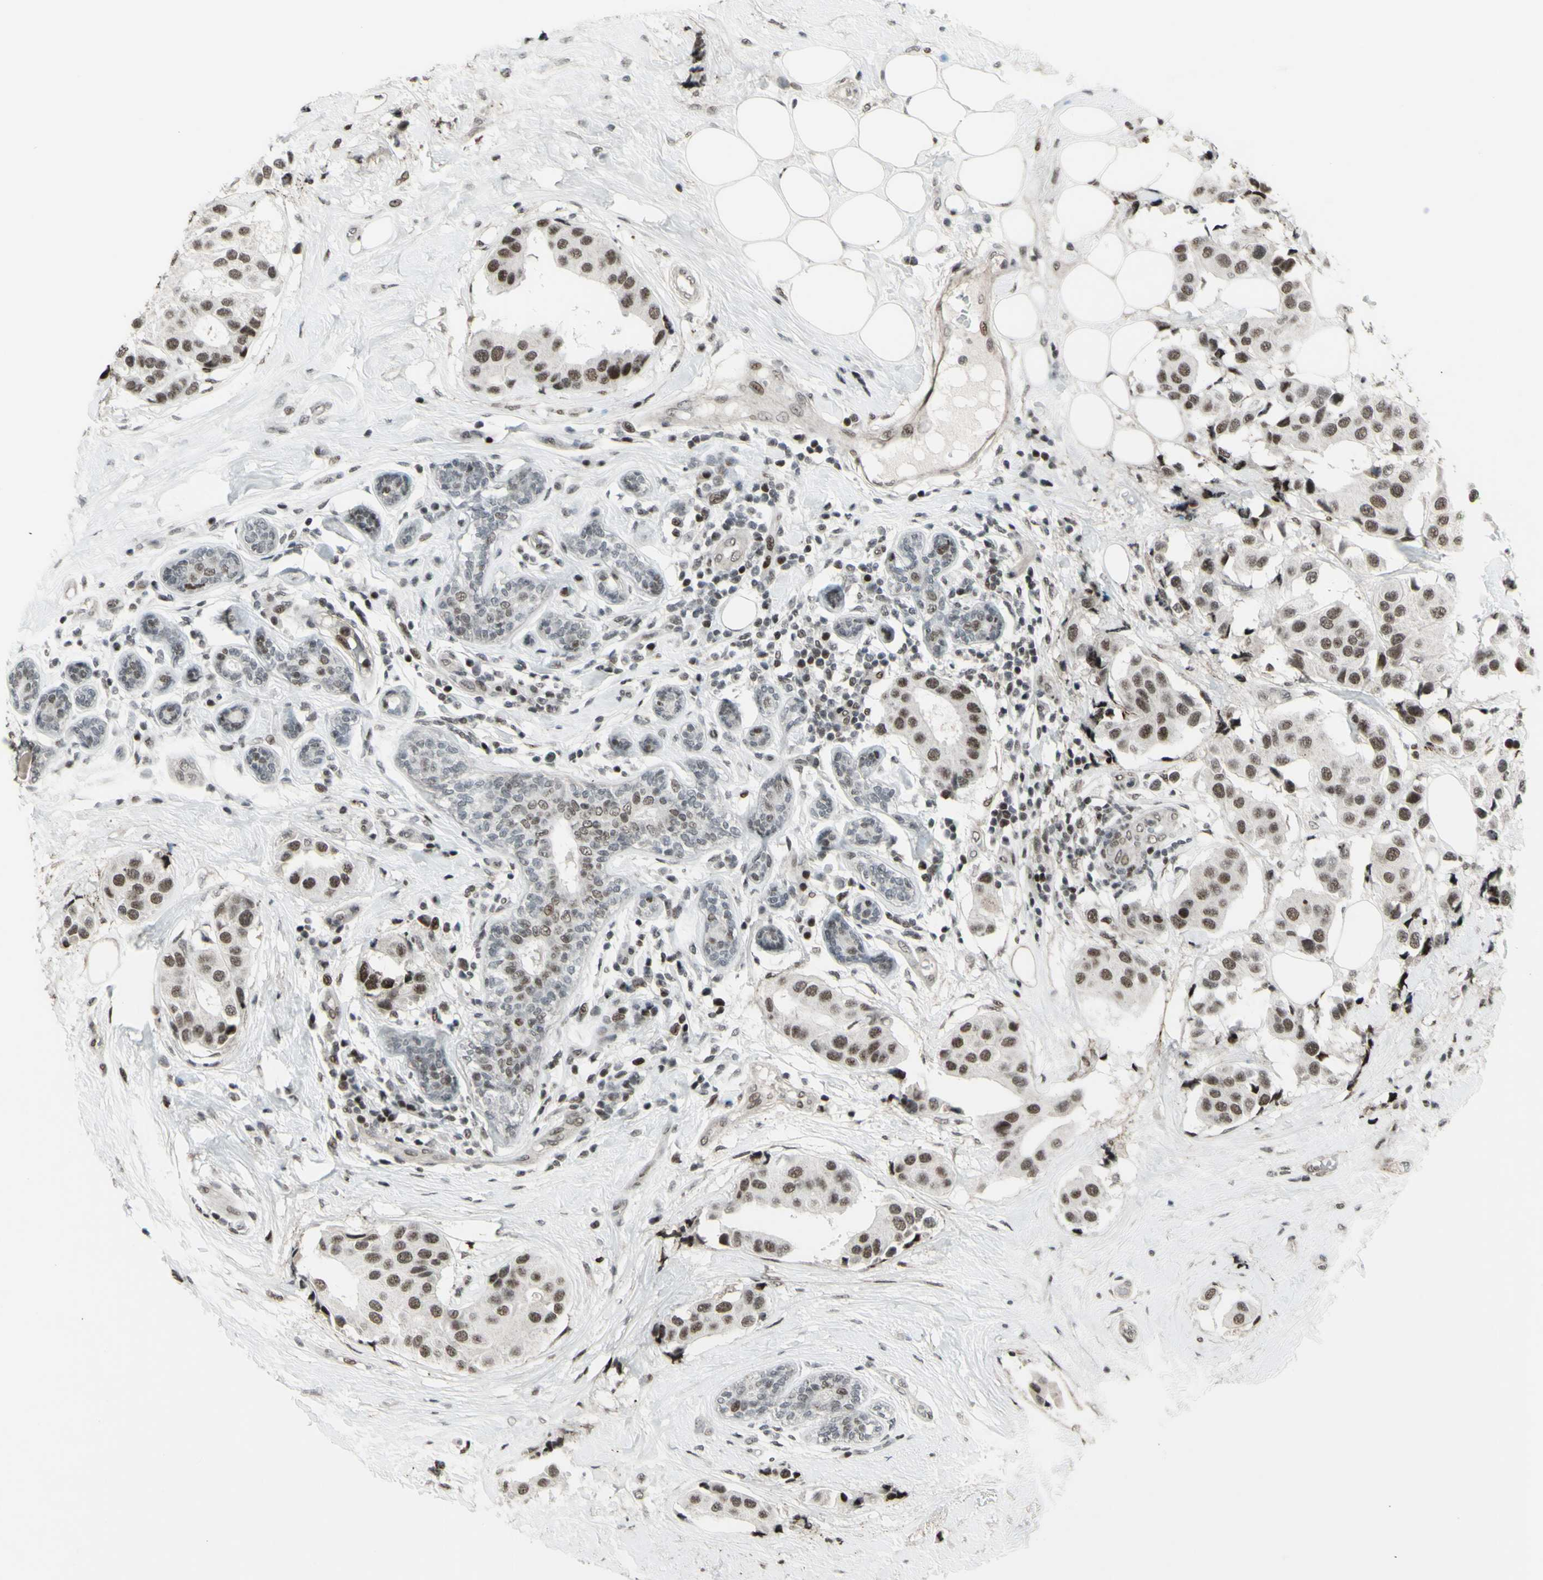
{"staining": {"intensity": "moderate", "quantity": ">75%", "location": "nuclear"}, "tissue": "breast cancer", "cell_type": "Tumor cells", "image_type": "cancer", "snomed": [{"axis": "morphology", "description": "Normal tissue, NOS"}, {"axis": "morphology", "description": "Duct carcinoma"}, {"axis": "topography", "description": "Breast"}], "caption": "Moderate nuclear positivity for a protein is identified in about >75% of tumor cells of breast cancer using IHC.", "gene": "SUPT6H", "patient": {"sex": "female", "age": 39}}